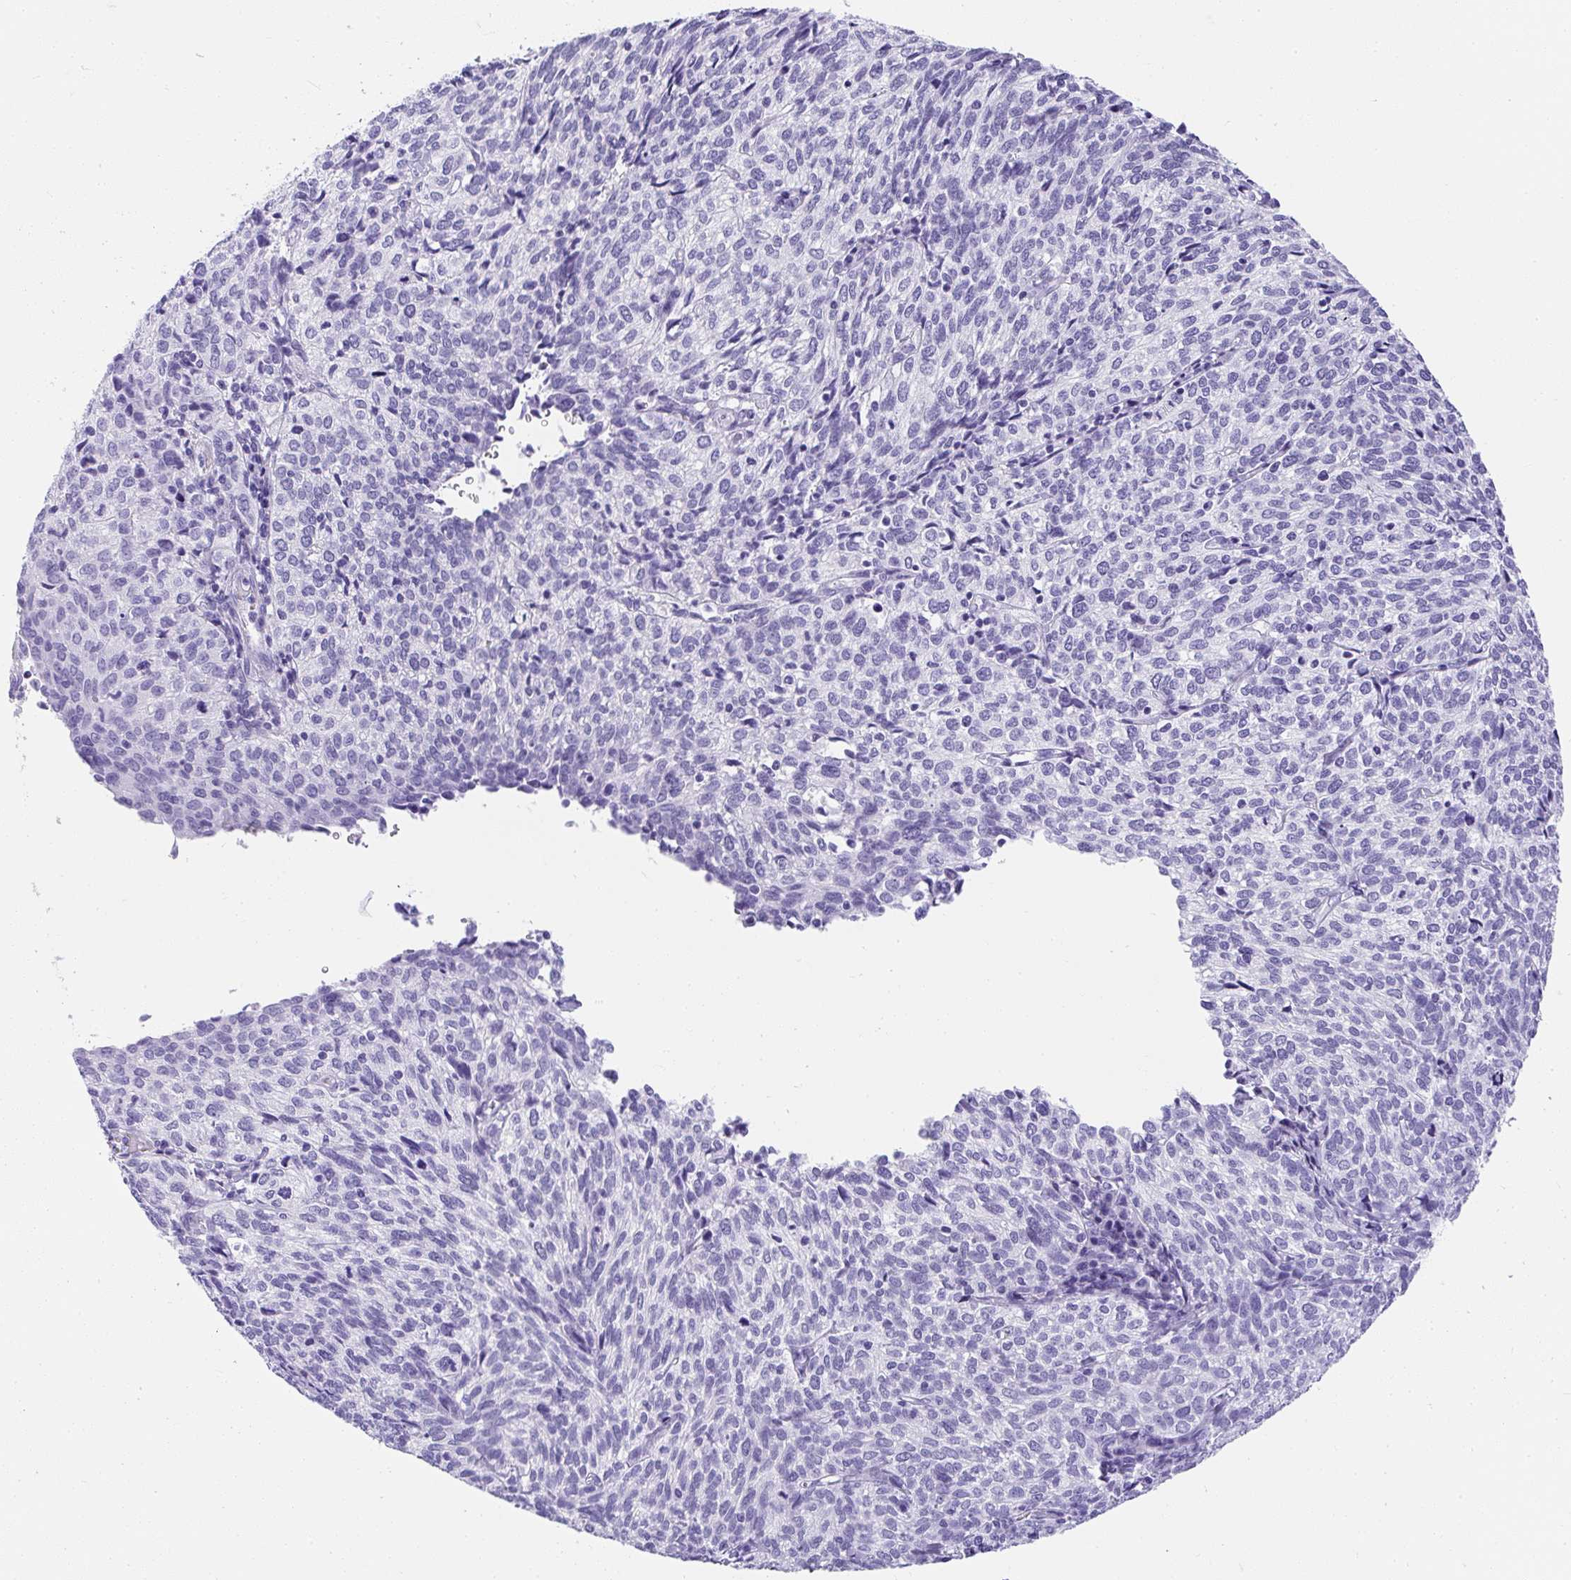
{"staining": {"intensity": "negative", "quantity": "none", "location": "none"}, "tissue": "cervical cancer", "cell_type": "Tumor cells", "image_type": "cancer", "snomed": [{"axis": "morphology", "description": "Normal tissue, NOS"}, {"axis": "morphology", "description": "Squamous cell carcinoma, NOS"}, {"axis": "topography", "description": "Vagina"}, {"axis": "topography", "description": "Cervix"}], "caption": "This is an IHC histopathology image of human cervical squamous cell carcinoma. There is no positivity in tumor cells.", "gene": "AVIL", "patient": {"sex": "female", "age": 45}}